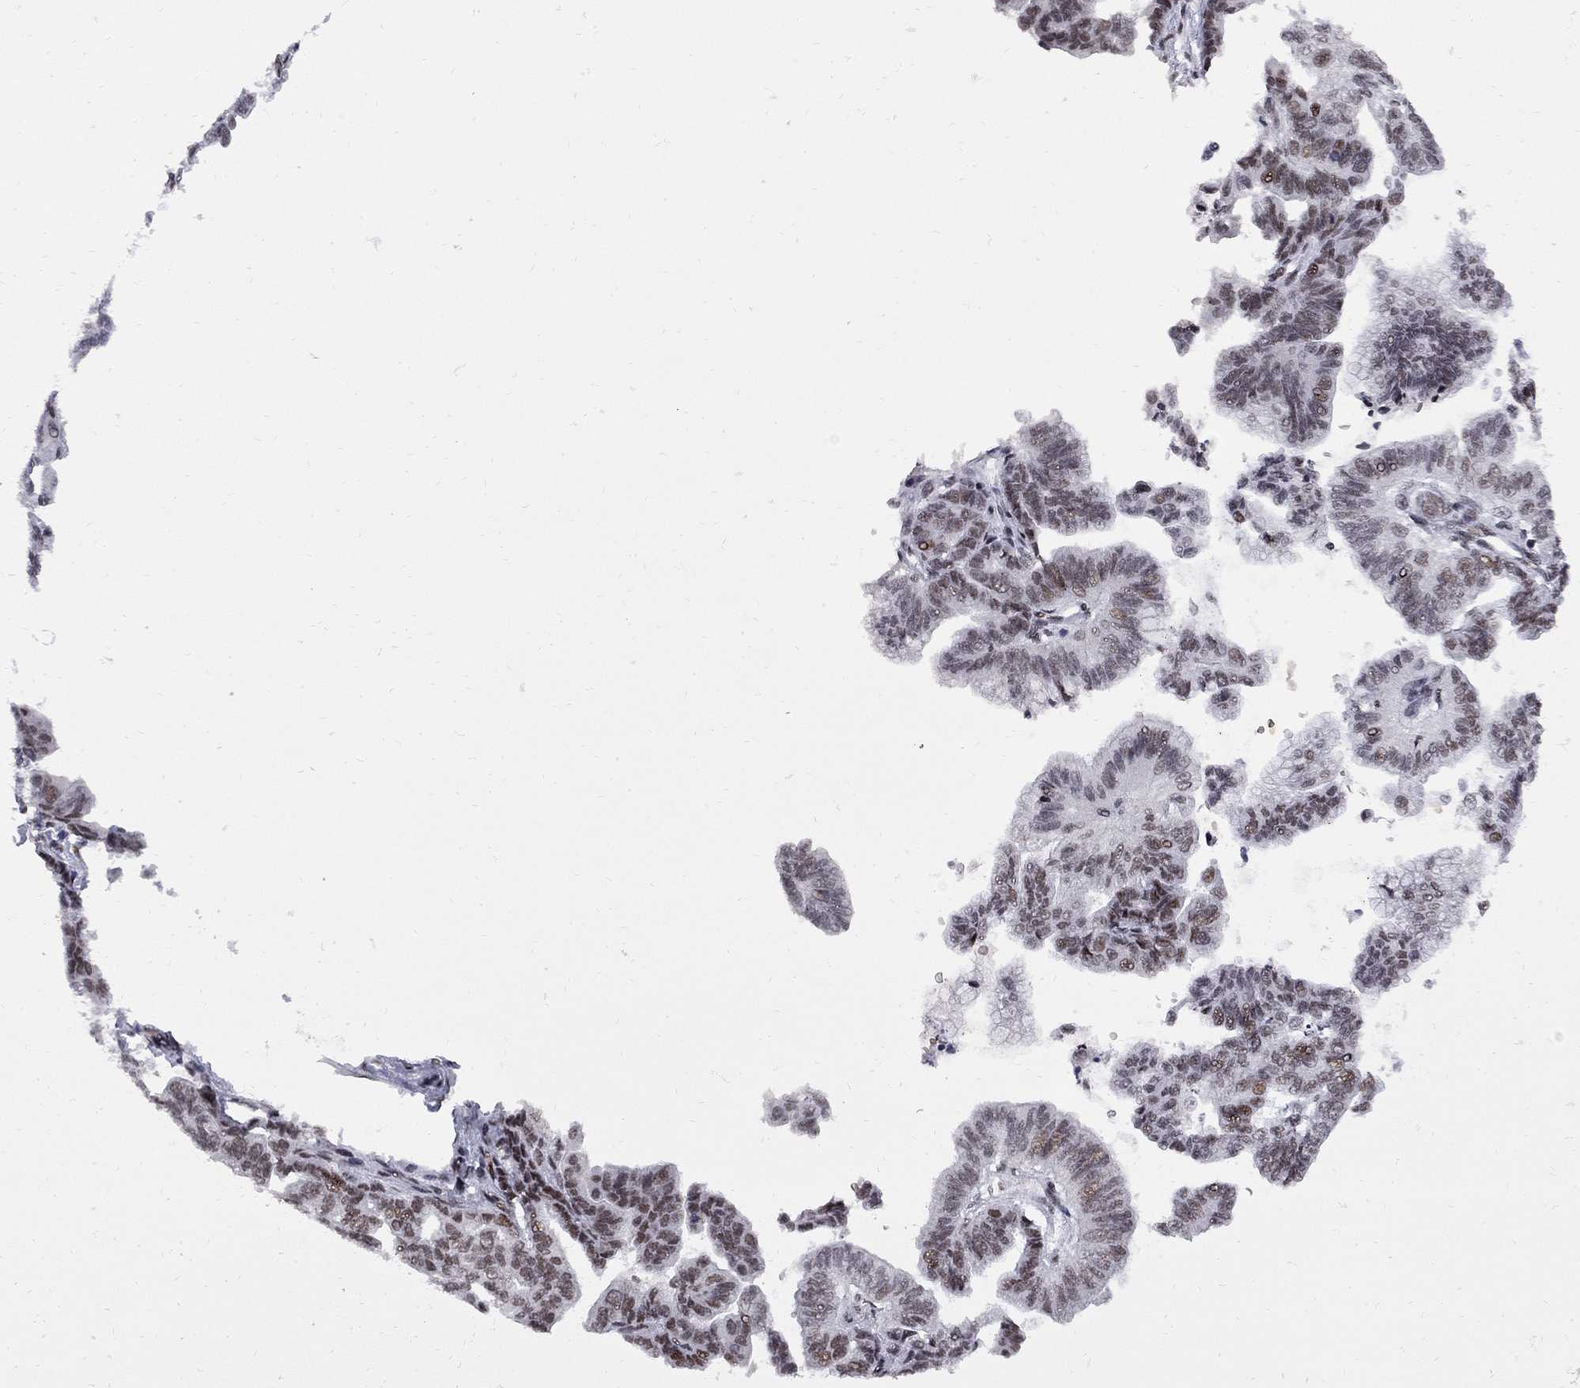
{"staining": {"intensity": "moderate", "quantity": "25%-75%", "location": "nuclear"}, "tissue": "stomach cancer", "cell_type": "Tumor cells", "image_type": "cancer", "snomed": [{"axis": "morphology", "description": "Adenocarcinoma, NOS"}, {"axis": "topography", "description": "Stomach"}], "caption": "Immunohistochemistry image of neoplastic tissue: stomach cancer stained using immunohistochemistry (IHC) shows medium levels of moderate protein expression localized specifically in the nuclear of tumor cells, appearing as a nuclear brown color.", "gene": "ZBTB47", "patient": {"sex": "male", "age": 83}}